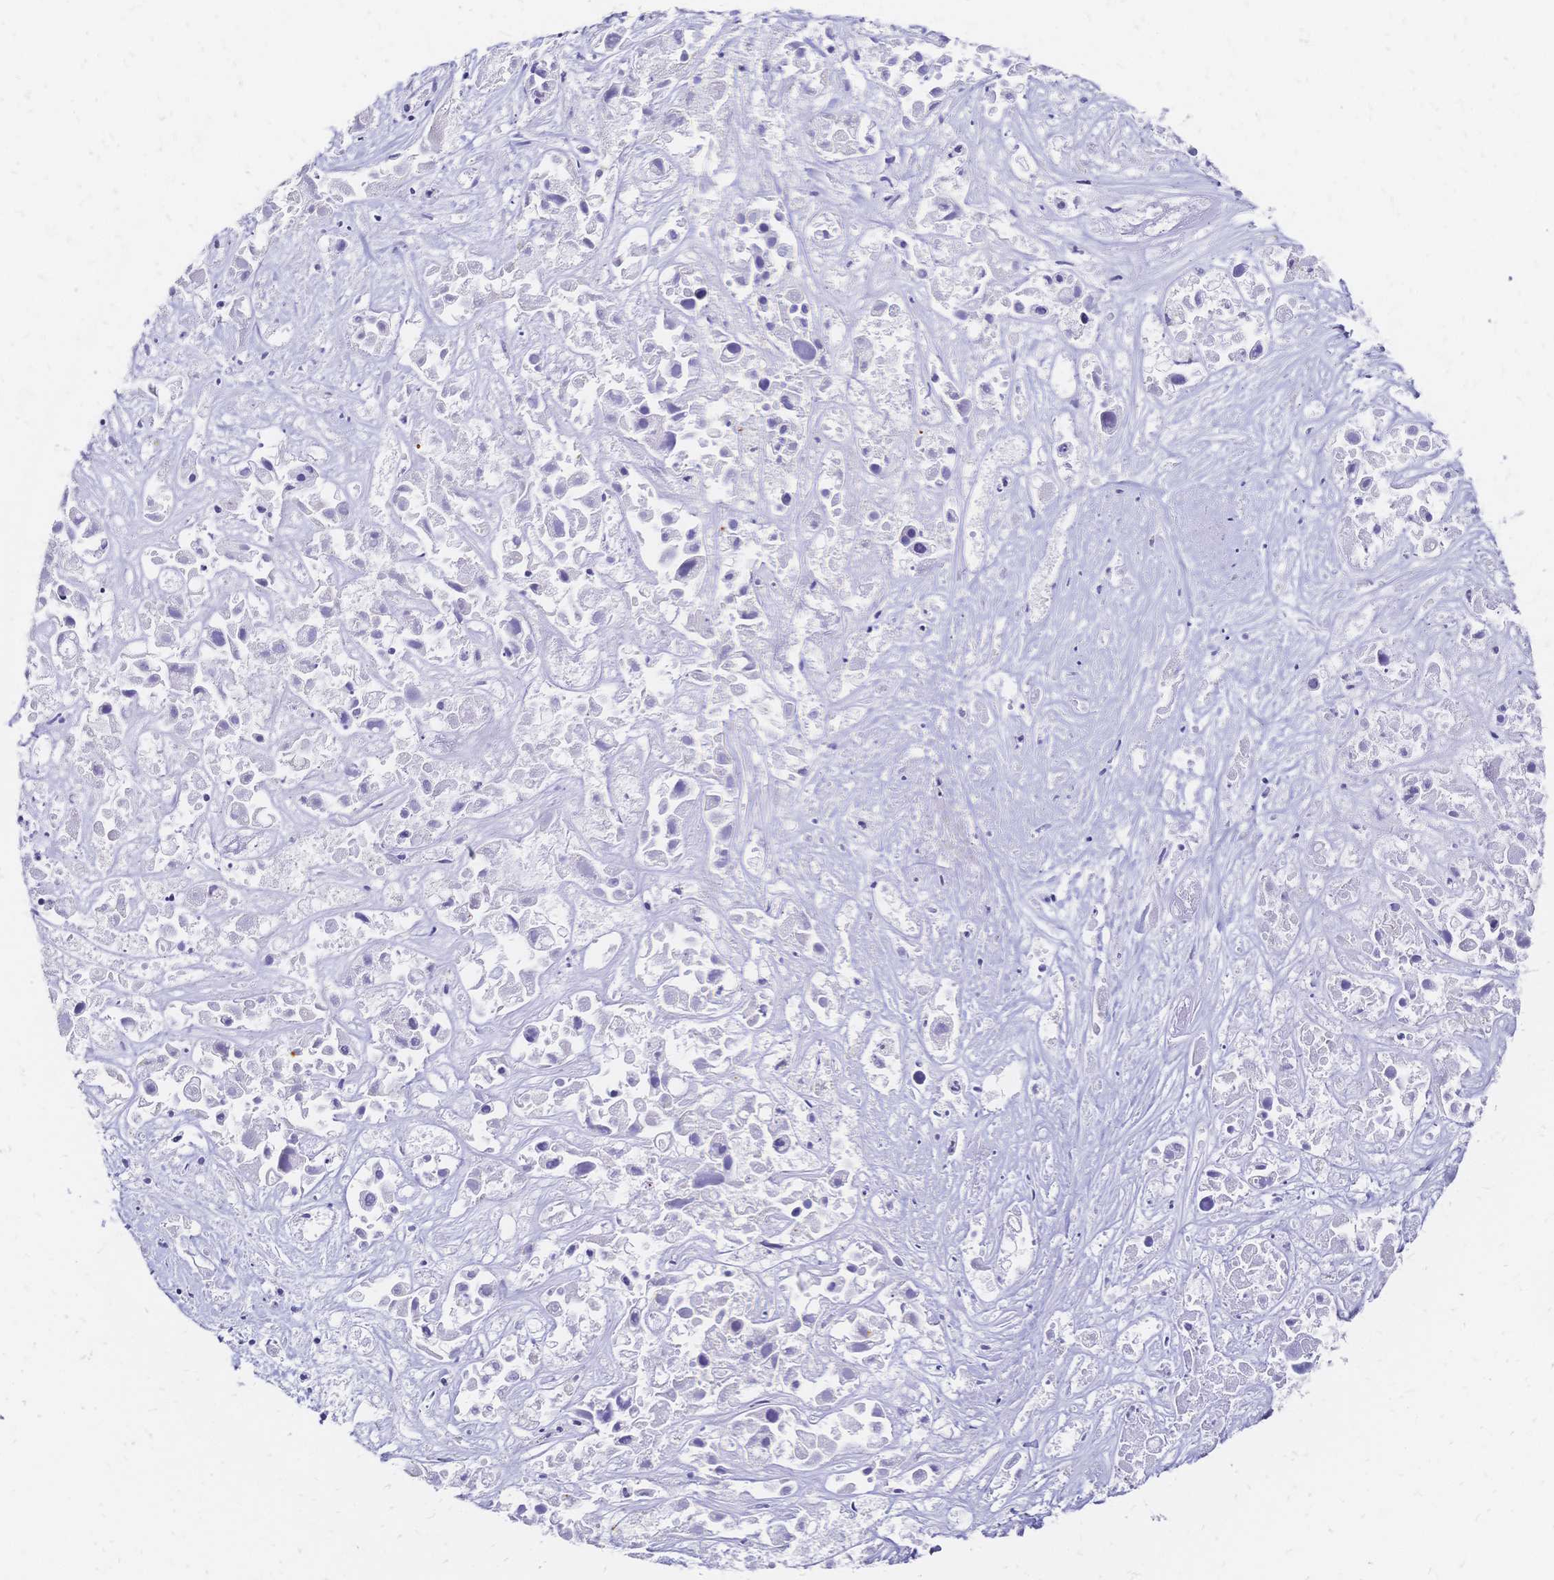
{"staining": {"intensity": "negative", "quantity": "none", "location": "none"}, "tissue": "liver cancer", "cell_type": "Tumor cells", "image_type": "cancer", "snomed": [{"axis": "morphology", "description": "Cholangiocarcinoma"}, {"axis": "topography", "description": "Liver"}], "caption": "Tumor cells show no significant protein expression in liver cancer.", "gene": "CBX7", "patient": {"sex": "male", "age": 81}}